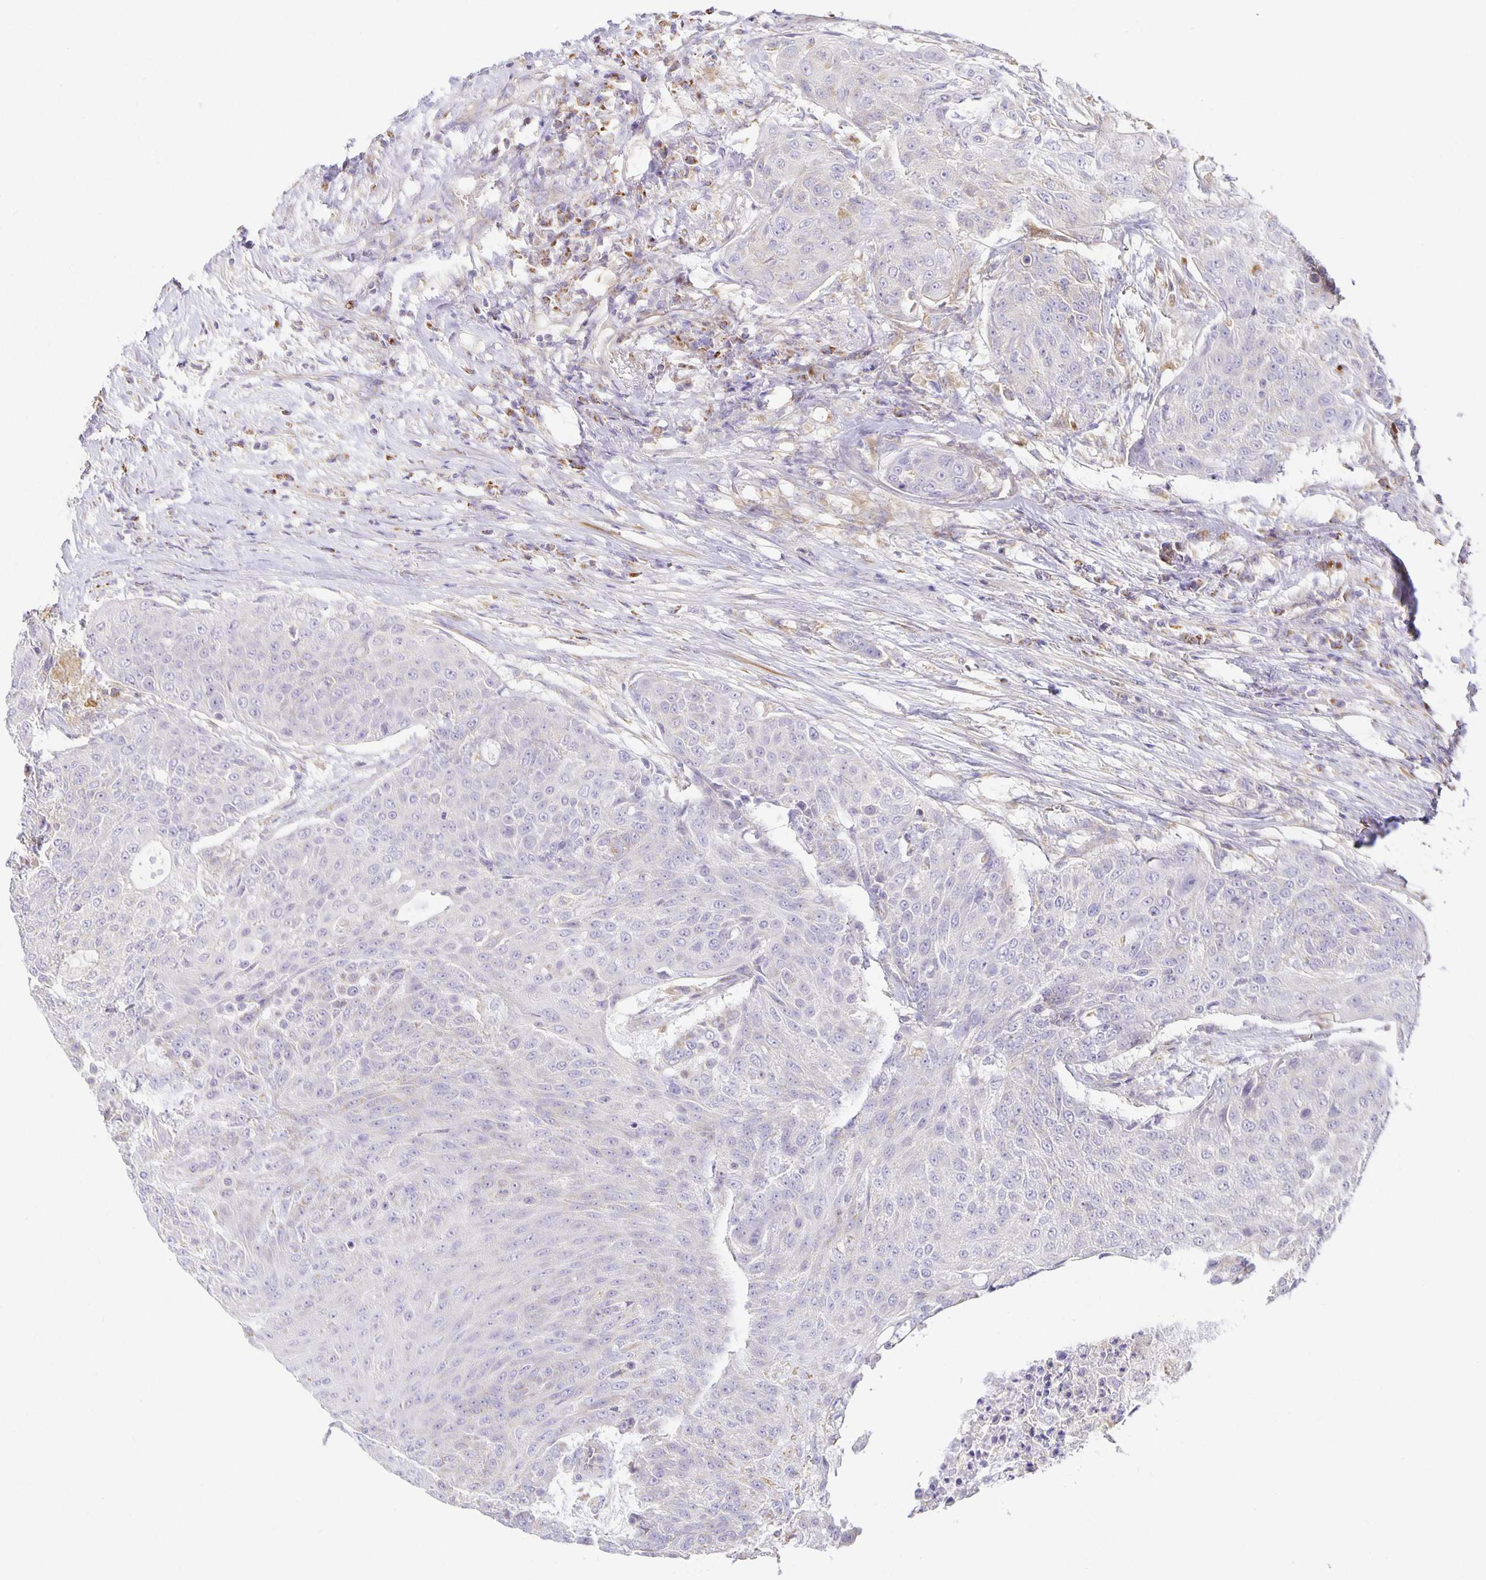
{"staining": {"intensity": "negative", "quantity": "none", "location": "none"}, "tissue": "urothelial cancer", "cell_type": "Tumor cells", "image_type": "cancer", "snomed": [{"axis": "morphology", "description": "Urothelial carcinoma, High grade"}, {"axis": "topography", "description": "Urinary bladder"}], "caption": "A photomicrograph of urothelial cancer stained for a protein shows no brown staining in tumor cells.", "gene": "FLRT3", "patient": {"sex": "female", "age": 63}}